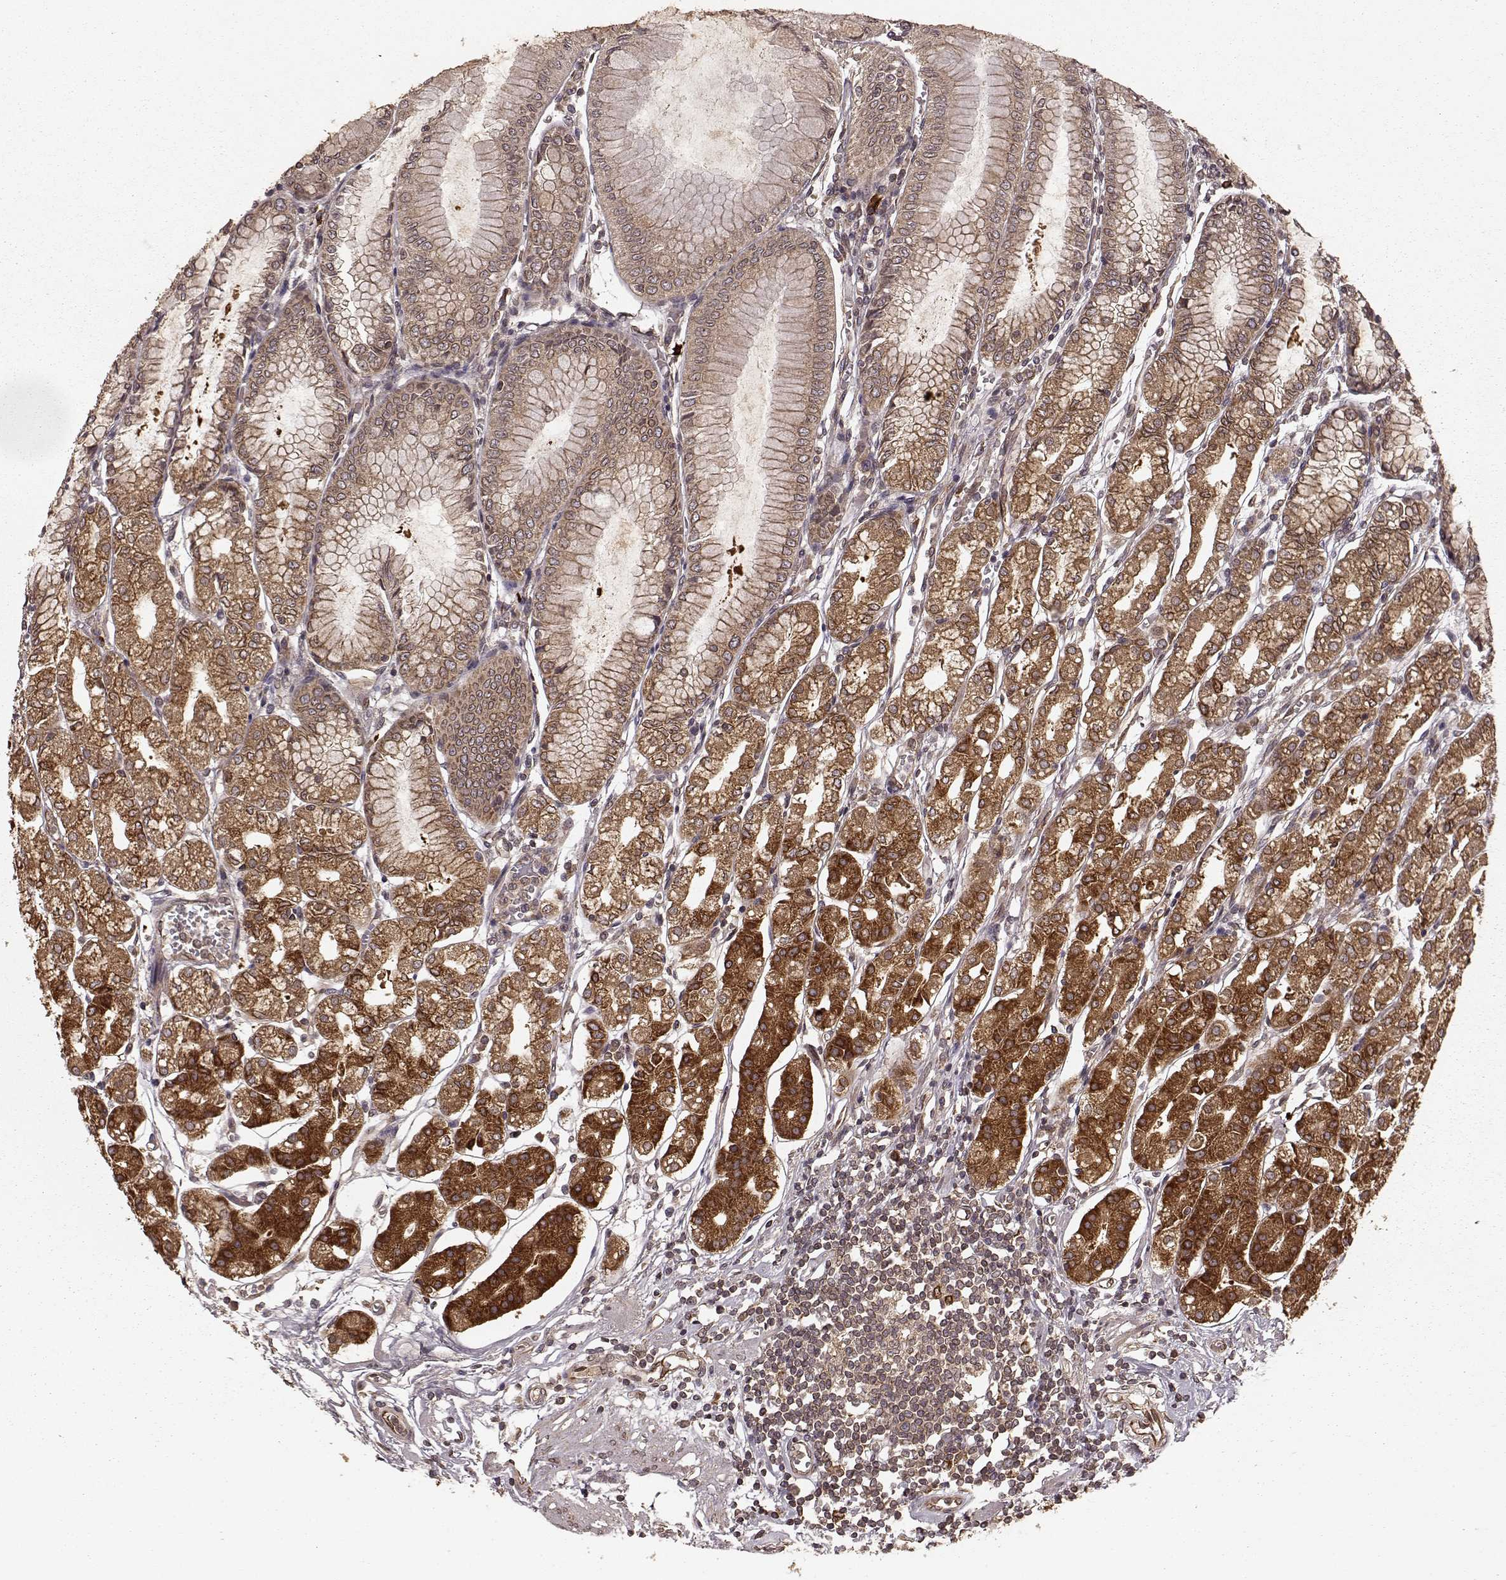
{"staining": {"intensity": "strong", "quantity": ">75%", "location": "cytoplasmic/membranous"}, "tissue": "stomach", "cell_type": "Glandular cells", "image_type": "normal", "snomed": [{"axis": "morphology", "description": "Normal tissue, NOS"}, {"axis": "topography", "description": "Skeletal muscle"}, {"axis": "topography", "description": "Stomach"}], "caption": "DAB (3,3'-diaminobenzidine) immunohistochemical staining of unremarkable stomach shows strong cytoplasmic/membranous protein positivity in approximately >75% of glandular cells.", "gene": "AGPAT1", "patient": {"sex": "female", "age": 57}}